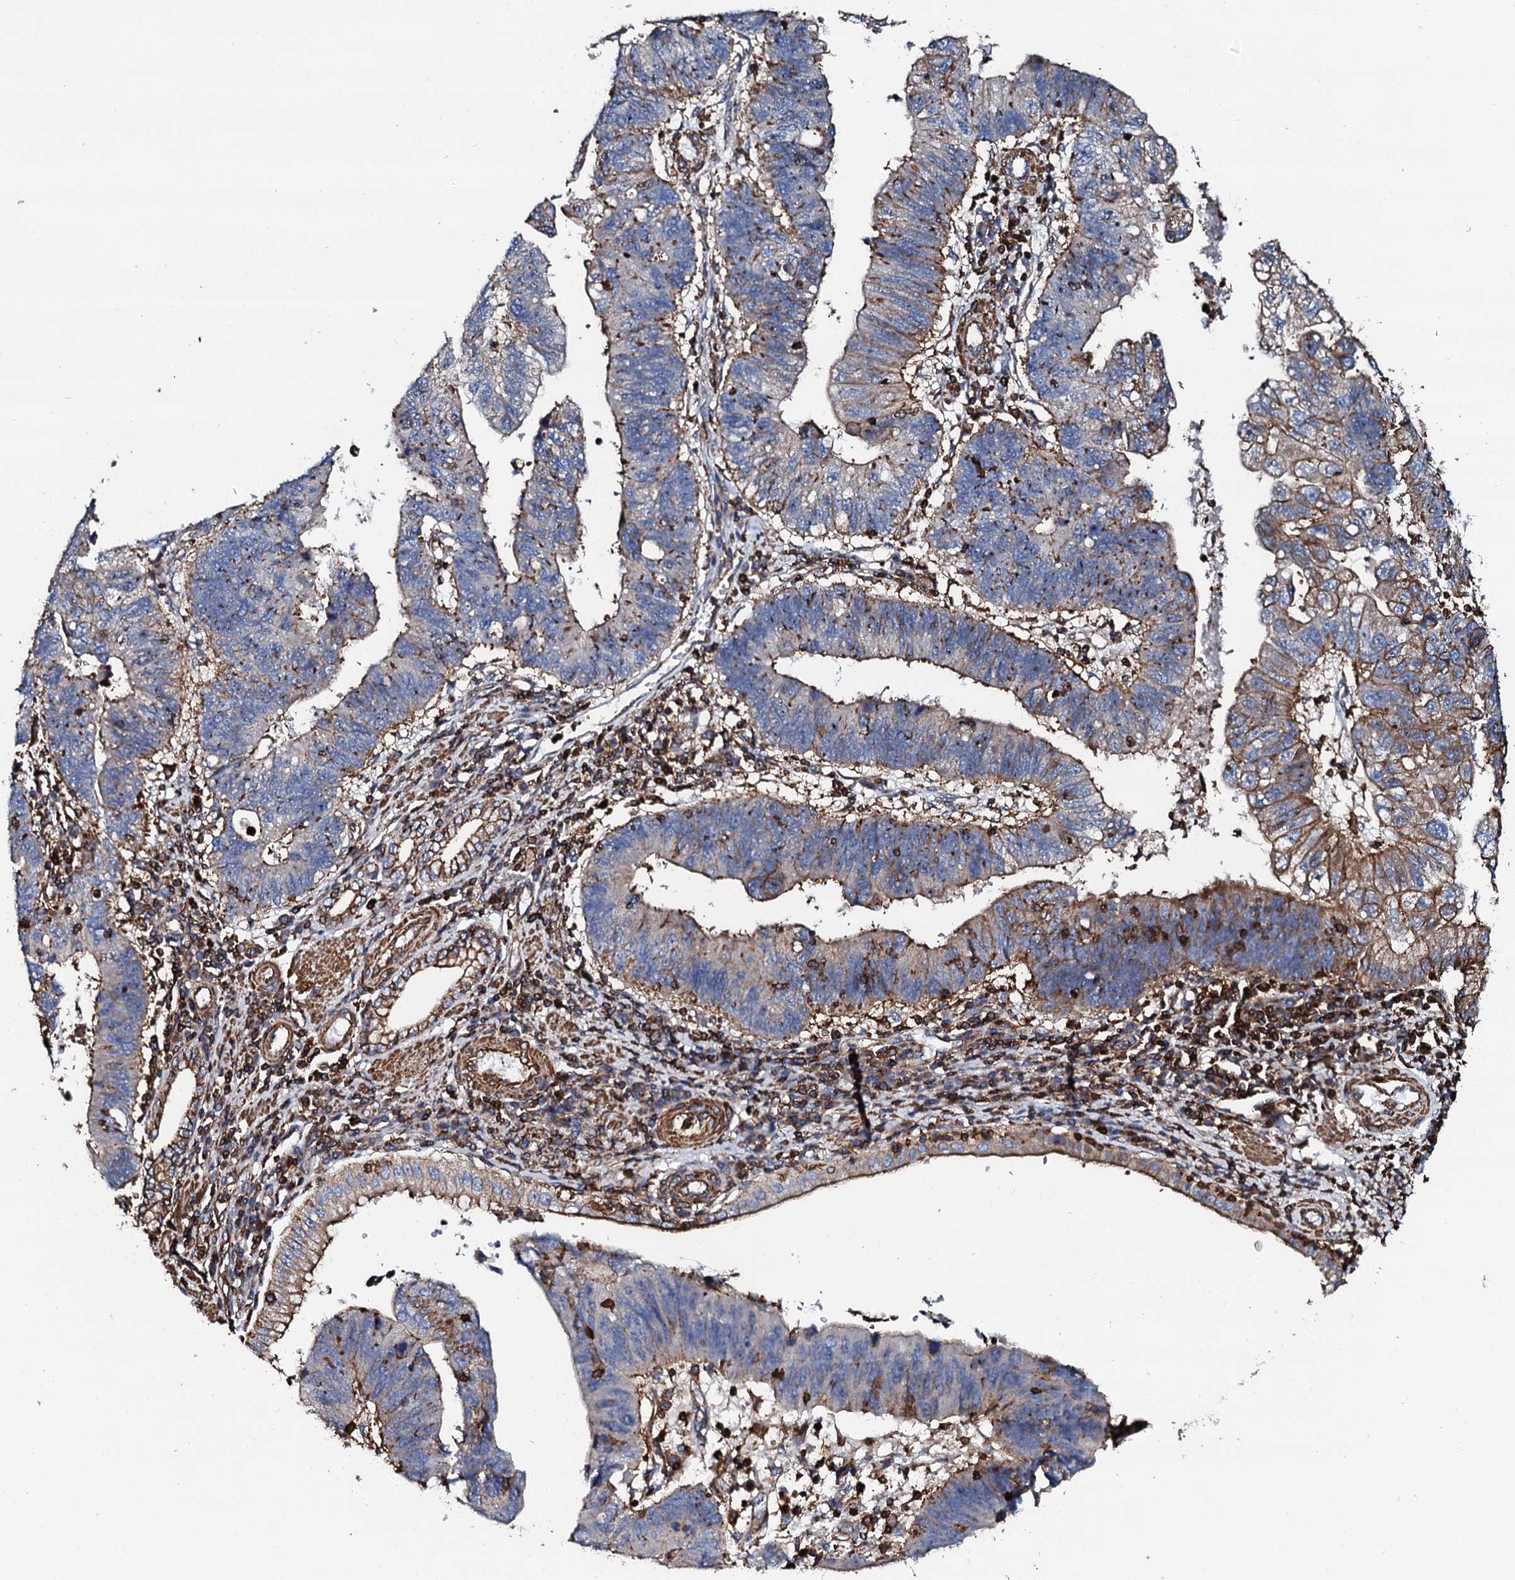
{"staining": {"intensity": "moderate", "quantity": "<25%", "location": "cytoplasmic/membranous"}, "tissue": "stomach cancer", "cell_type": "Tumor cells", "image_type": "cancer", "snomed": [{"axis": "morphology", "description": "Adenocarcinoma, NOS"}, {"axis": "topography", "description": "Stomach"}], "caption": "A high-resolution micrograph shows immunohistochemistry staining of stomach cancer, which demonstrates moderate cytoplasmic/membranous positivity in about <25% of tumor cells.", "gene": "INTS10", "patient": {"sex": "male", "age": 59}}